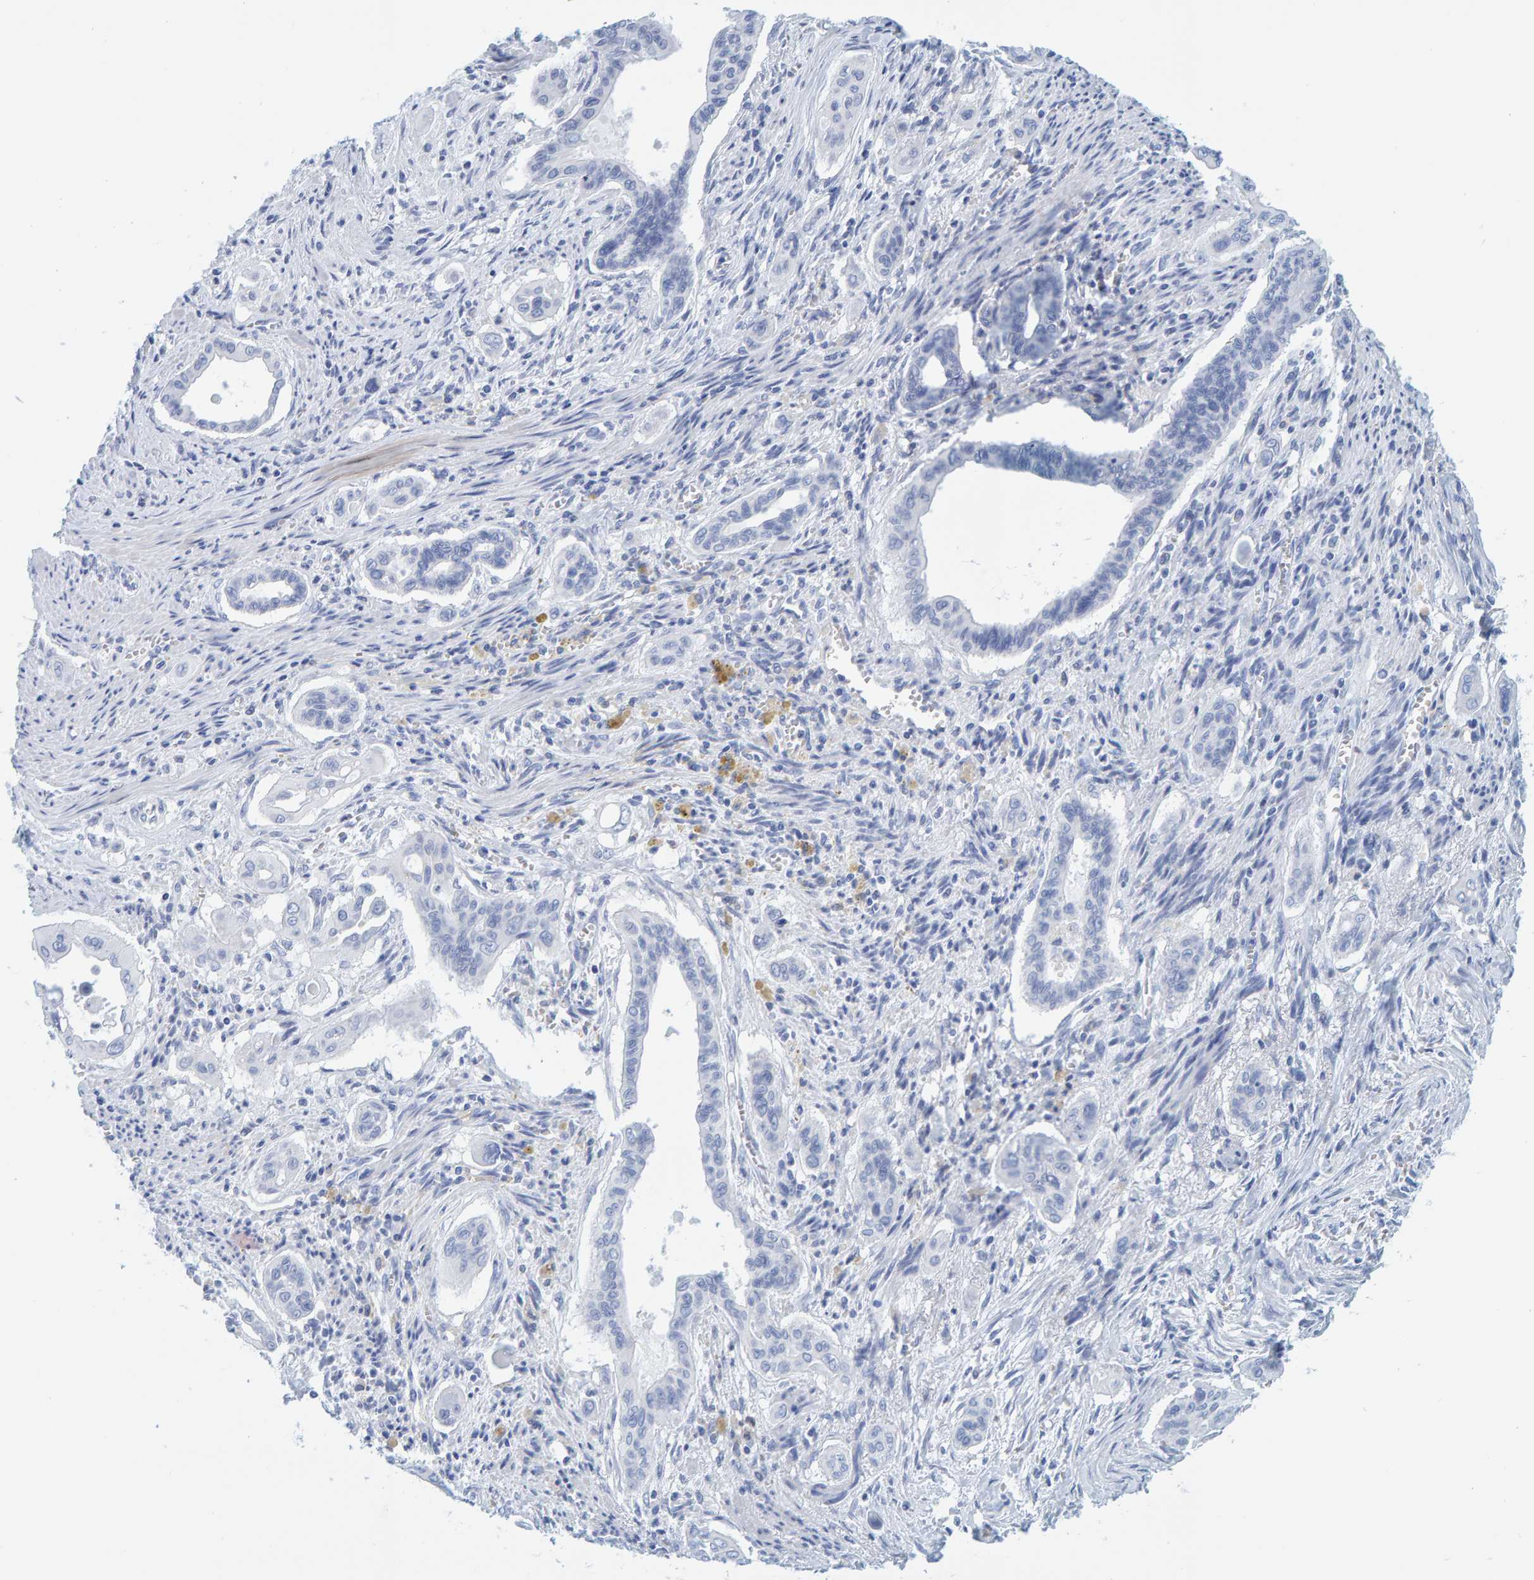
{"staining": {"intensity": "negative", "quantity": "none", "location": "none"}, "tissue": "pancreatic cancer", "cell_type": "Tumor cells", "image_type": "cancer", "snomed": [{"axis": "morphology", "description": "Adenocarcinoma, NOS"}, {"axis": "topography", "description": "Pancreas"}], "caption": "Human adenocarcinoma (pancreatic) stained for a protein using immunohistochemistry (IHC) shows no expression in tumor cells.", "gene": "SFTPC", "patient": {"sex": "male", "age": 77}}